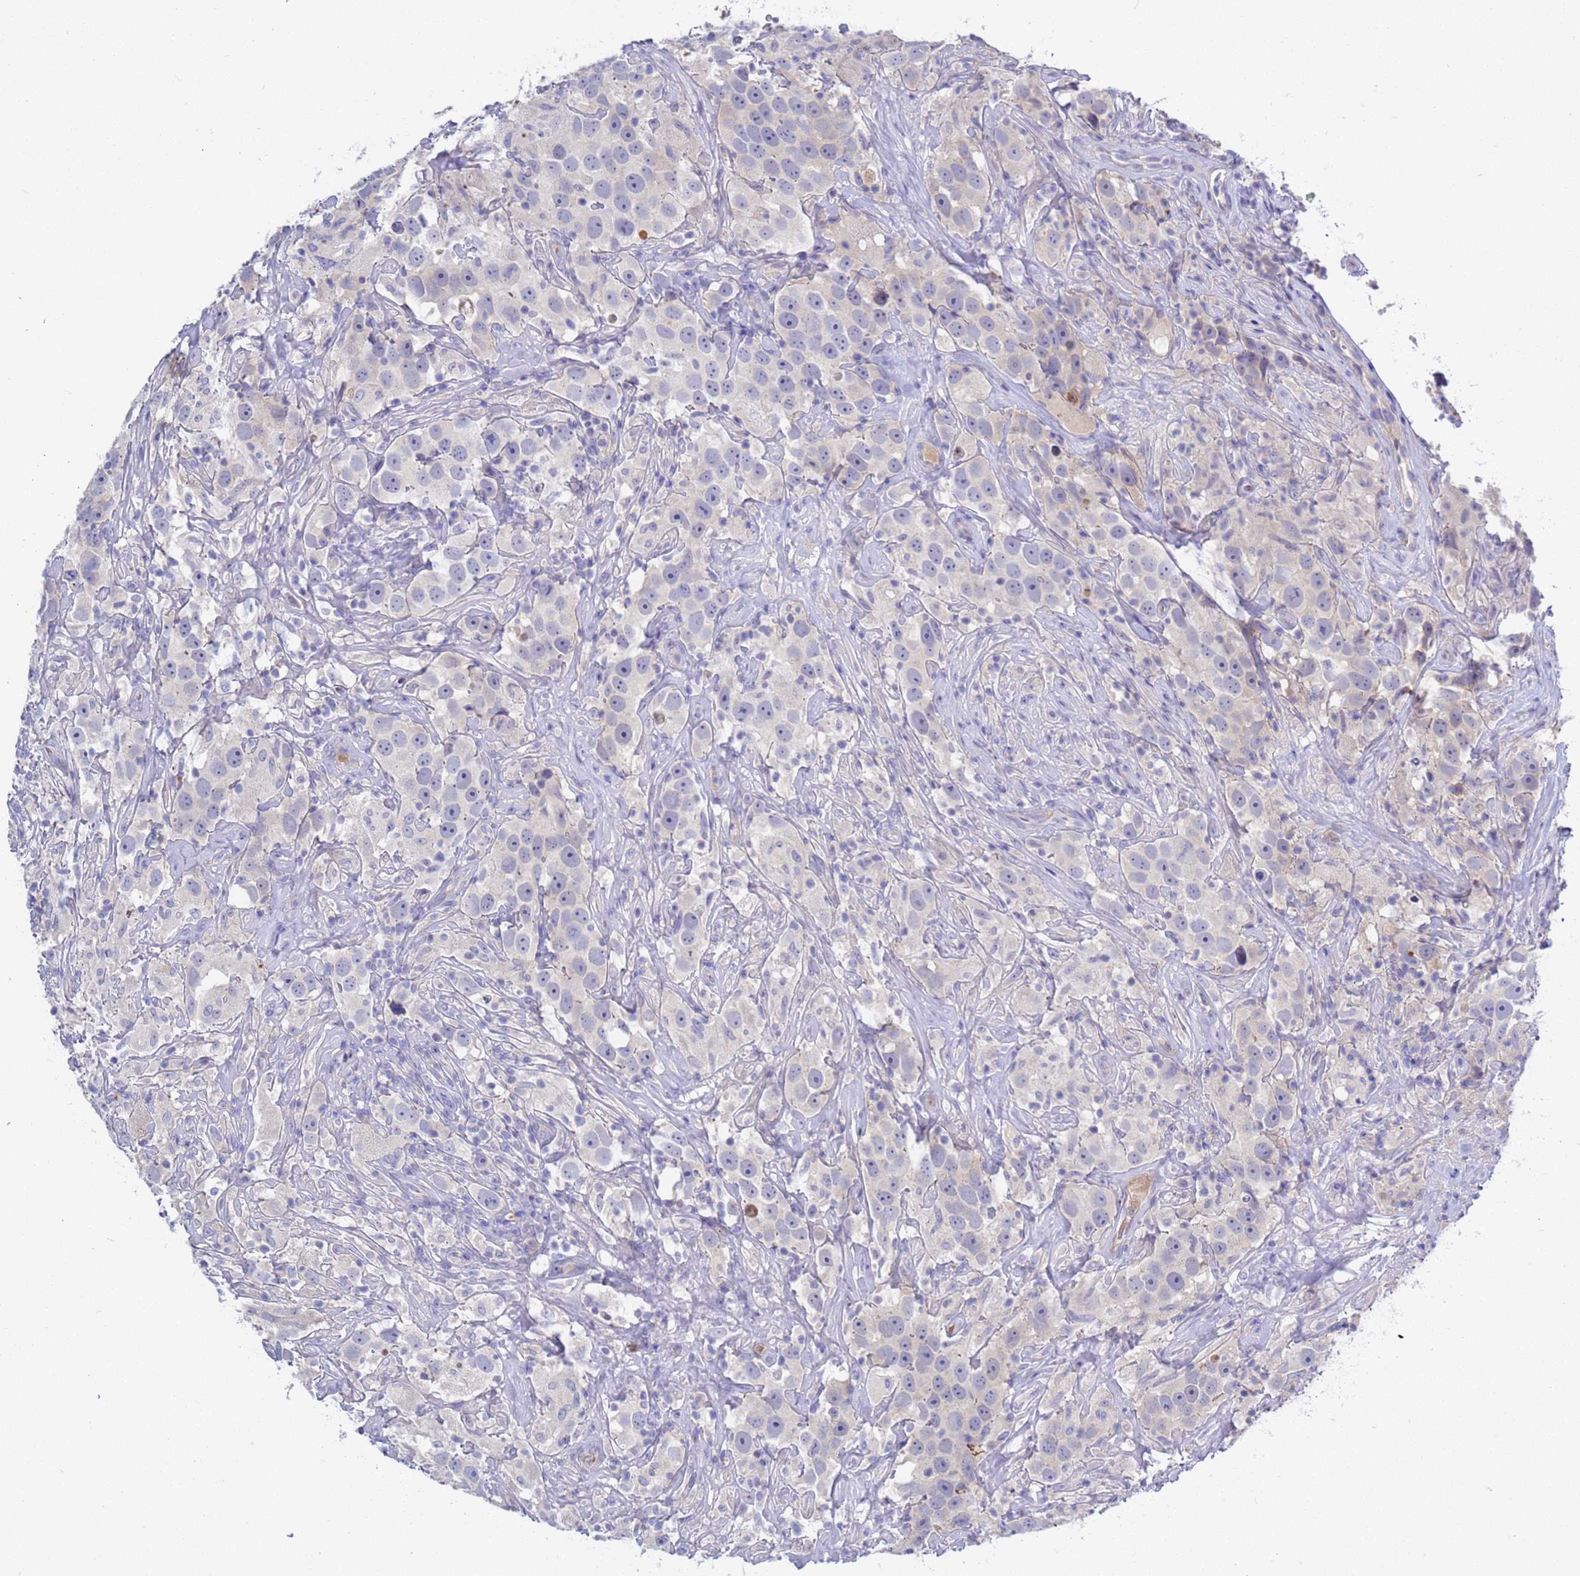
{"staining": {"intensity": "negative", "quantity": "none", "location": "none"}, "tissue": "testis cancer", "cell_type": "Tumor cells", "image_type": "cancer", "snomed": [{"axis": "morphology", "description": "Seminoma, NOS"}, {"axis": "topography", "description": "Testis"}], "caption": "This is an immunohistochemistry histopathology image of seminoma (testis). There is no staining in tumor cells.", "gene": "C4orf46", "patient": {"sex": "male", "age": 49}}